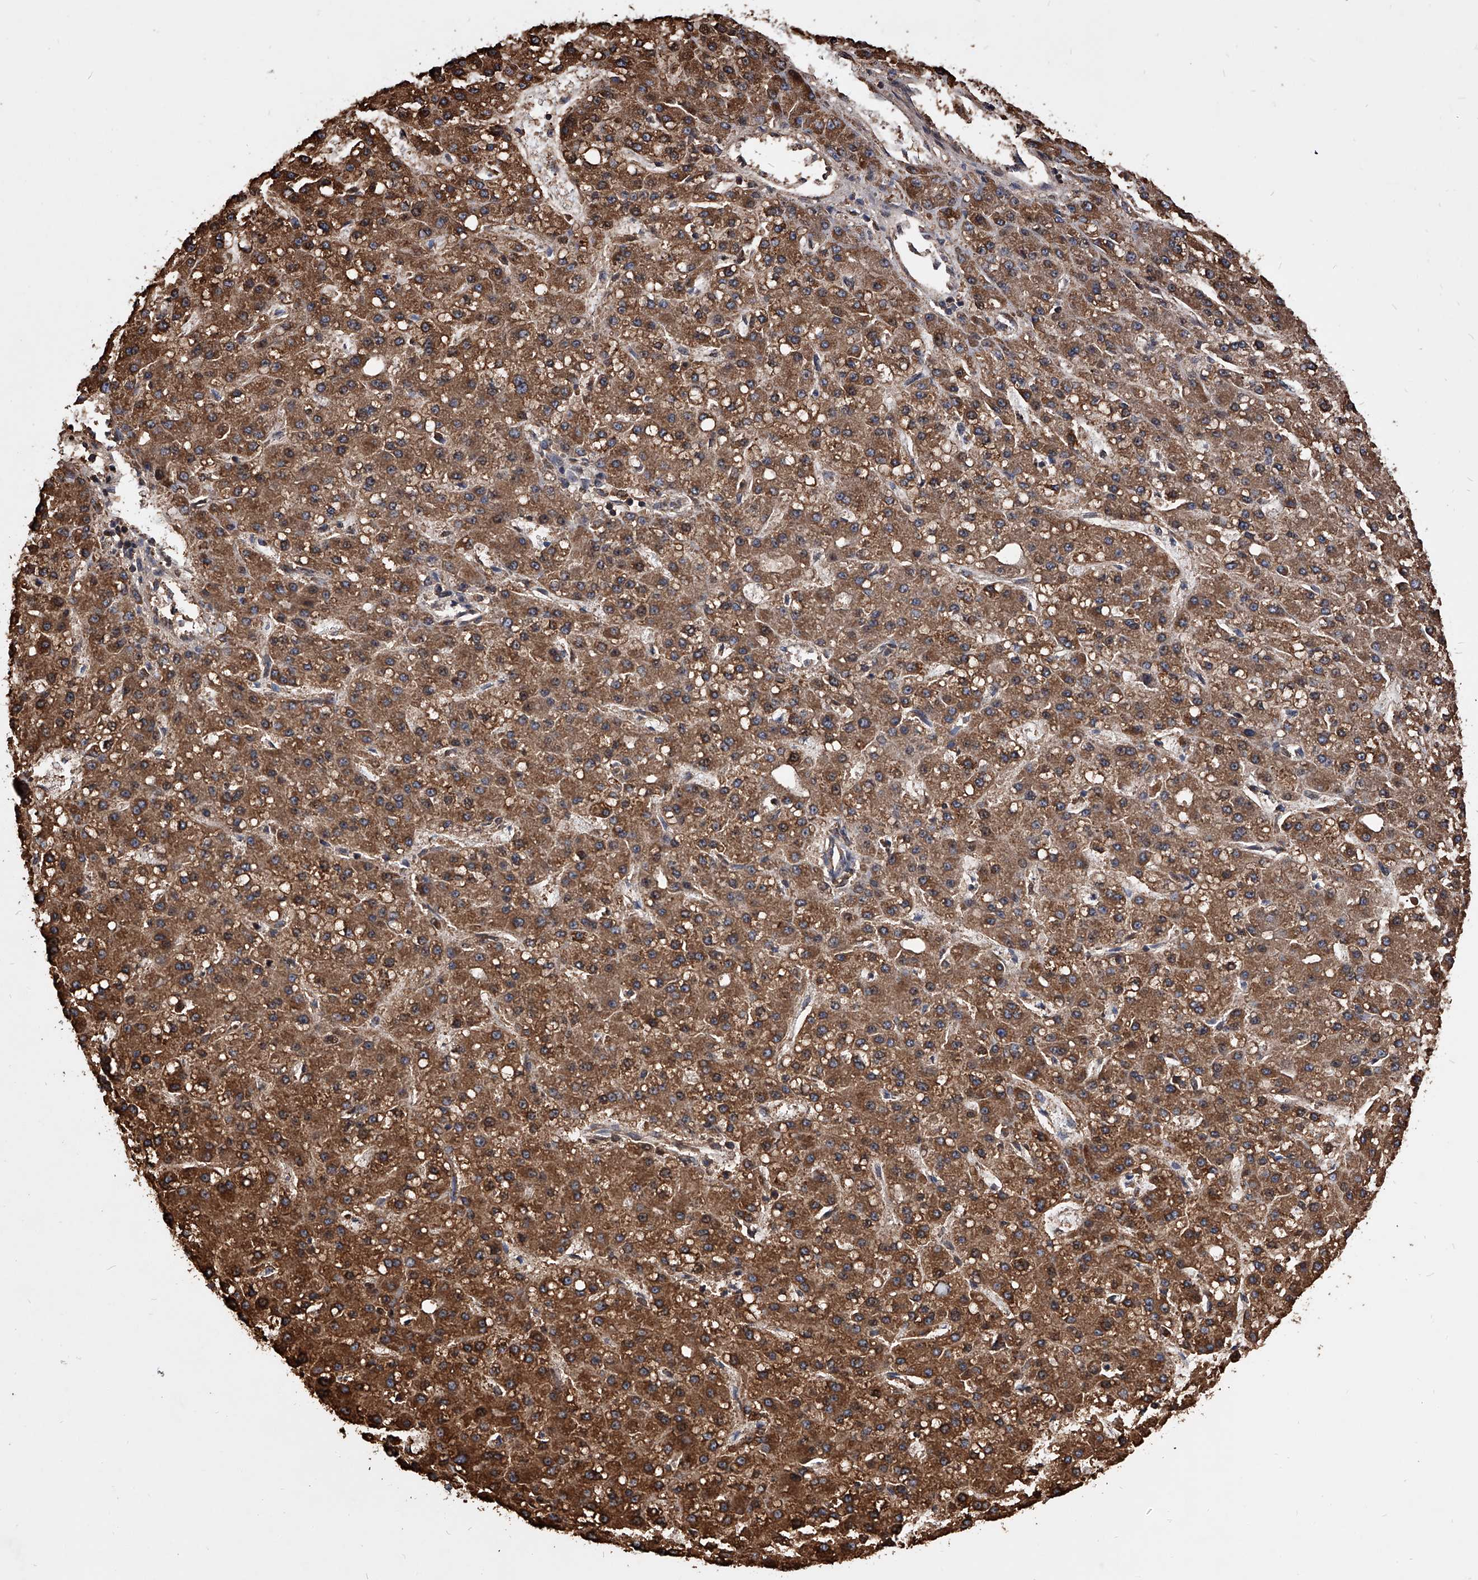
{"staining": {"intensity": "strong", "quantity": ">75%", "location": "cytoplasmic/membranous"}, "tissue": "liver cancer", "cell_type": "Tumor cells", "image_type": "cancer", "snomed": [{"axis": "morphology", "description": "Carcinoma, Hepatocellular, NOS"}, {"axis": "topography", "description": "Liver"}], "caption": "Immunohistochemical staining of human hepatocellular carcinoma (liver) displays strong cytoplasmic/membranous protein positivity in about >75% of tumor cells.", "gene": "SMPDL3A", "patient": {"sex": "male", "age": 67}}